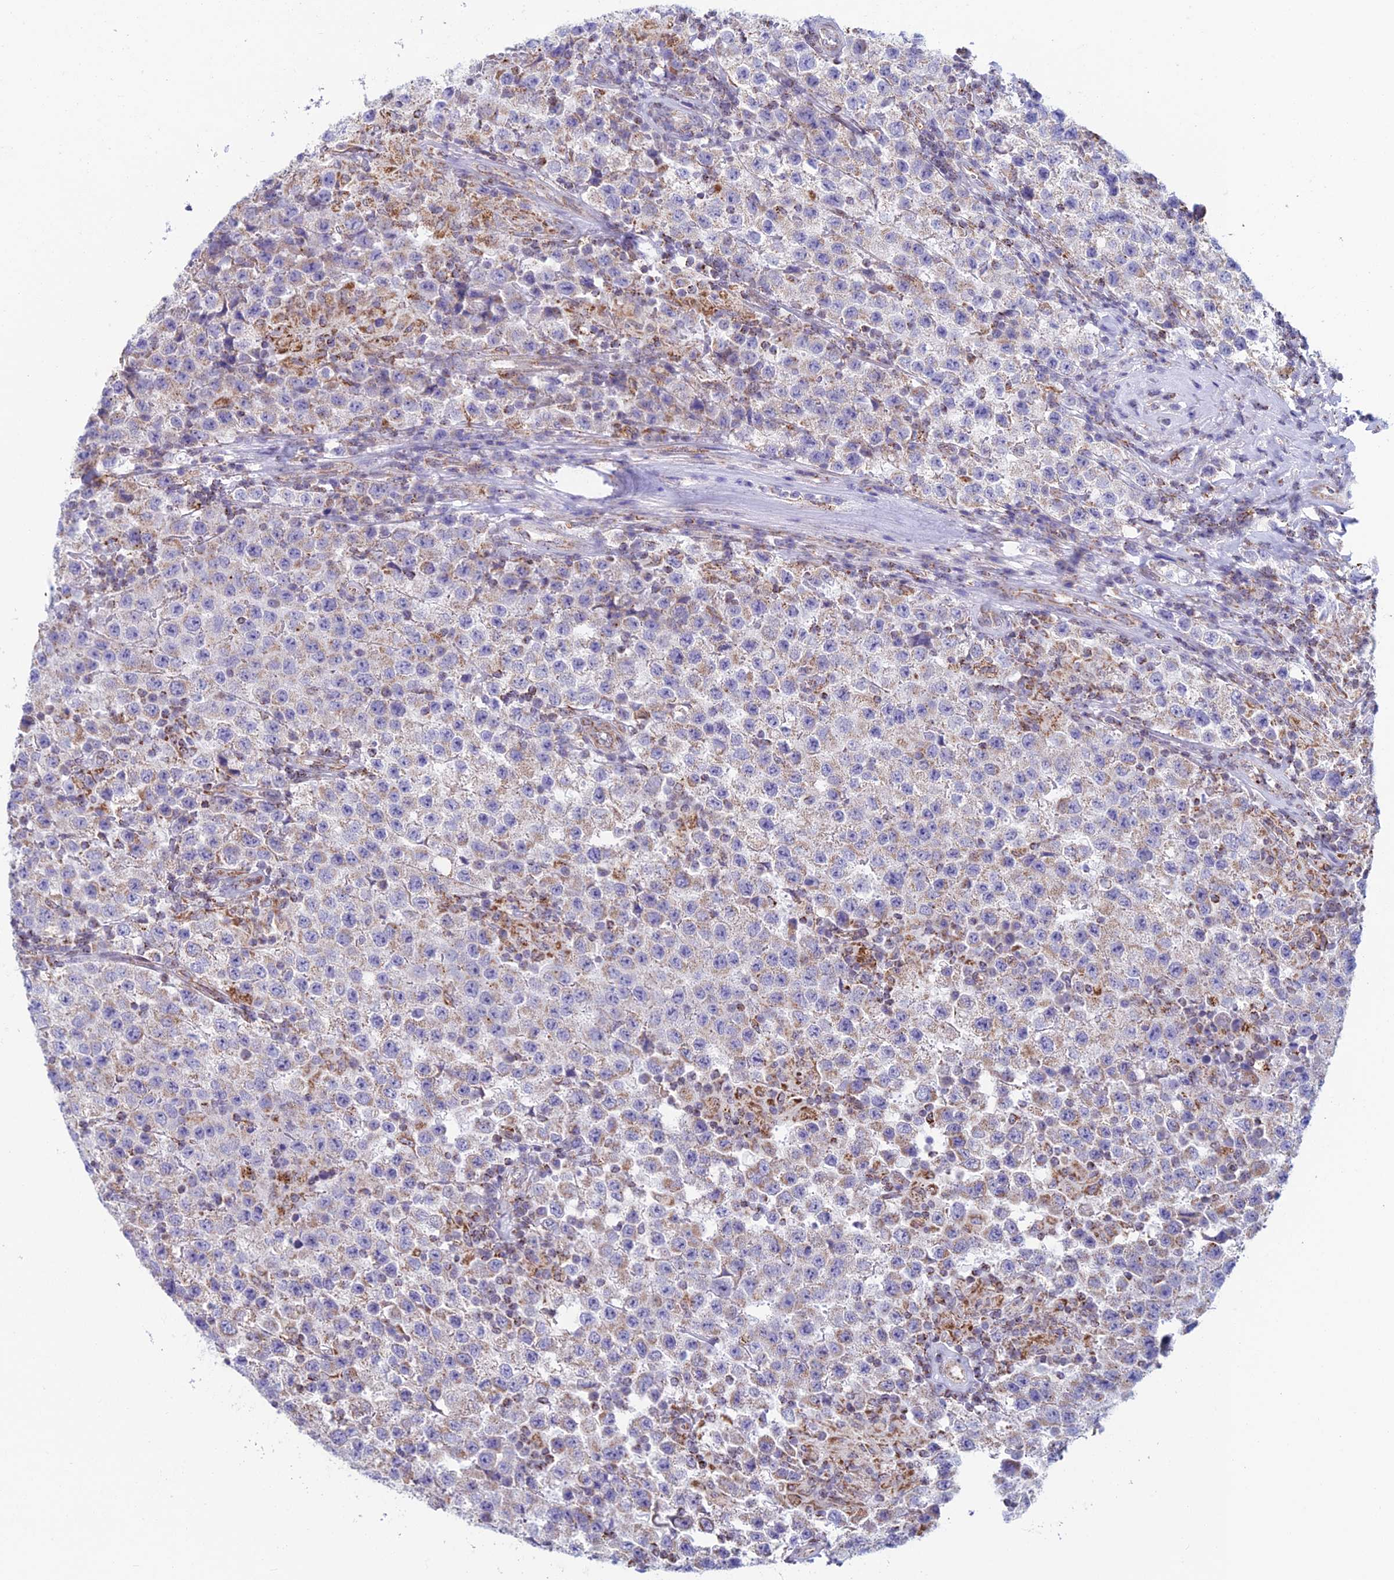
{"staining": {"intensity": "weak", "quantity": "<25%", "location": "cytoplasmic/membranous"}, "tissue": "testis cancer", "cell_type": "Tumor cells", "image_type": "cancer", "snomed": [{"axis": "morphology", "description": "Seminoma, NOS"}, {"axis": "morphology", "description": "Carcinoma, Embryonal, NOS"}, {"axis": "topography", "description": "Testis"}], "caption": "Tumor cells are negative for protein expression in human seminoma (testis).", "gene": "ZNG1B", "patient": {"sex": "male", "age": 41}}